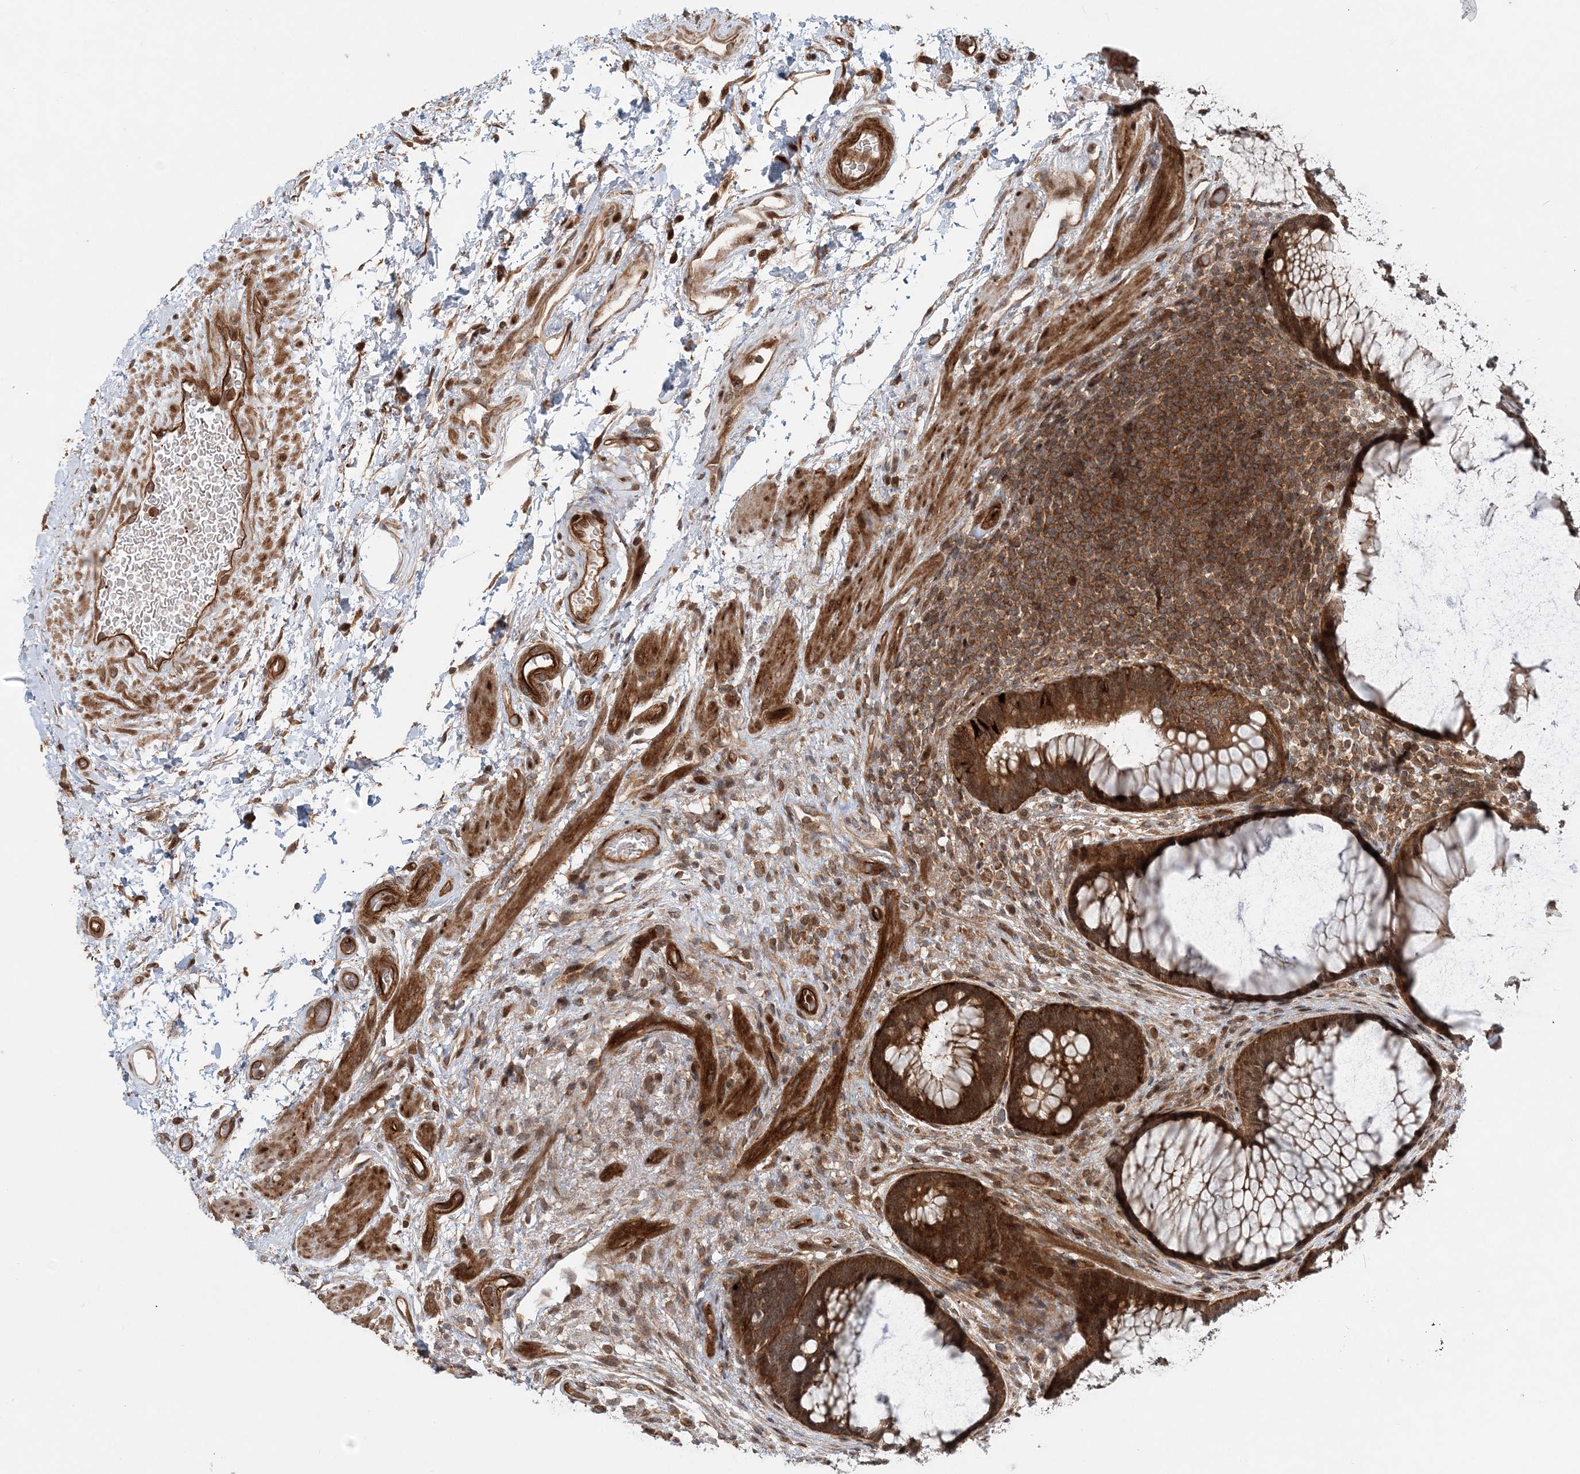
{"staining": {"intensity": "strong", "quantity": ">75%", "location": "cytoplasmic/membranous,nuclear"}, "tissue": "rectum", "cell_type": "Glandular cells", "image_type": "normal", "snomed": [{"axis": "morphology", "description": "Normal tissue, NOS"}, {"axis": "topography", "description": "Rectum"}], "caption": "Human rectum stained with a brown dye demonstrates strong cytoplasmic/membranous,nuclear positive staining in about >75% of glandular cells.", "gene": "GEMIN5", "patient": {"sex": "male", "age": 51}}